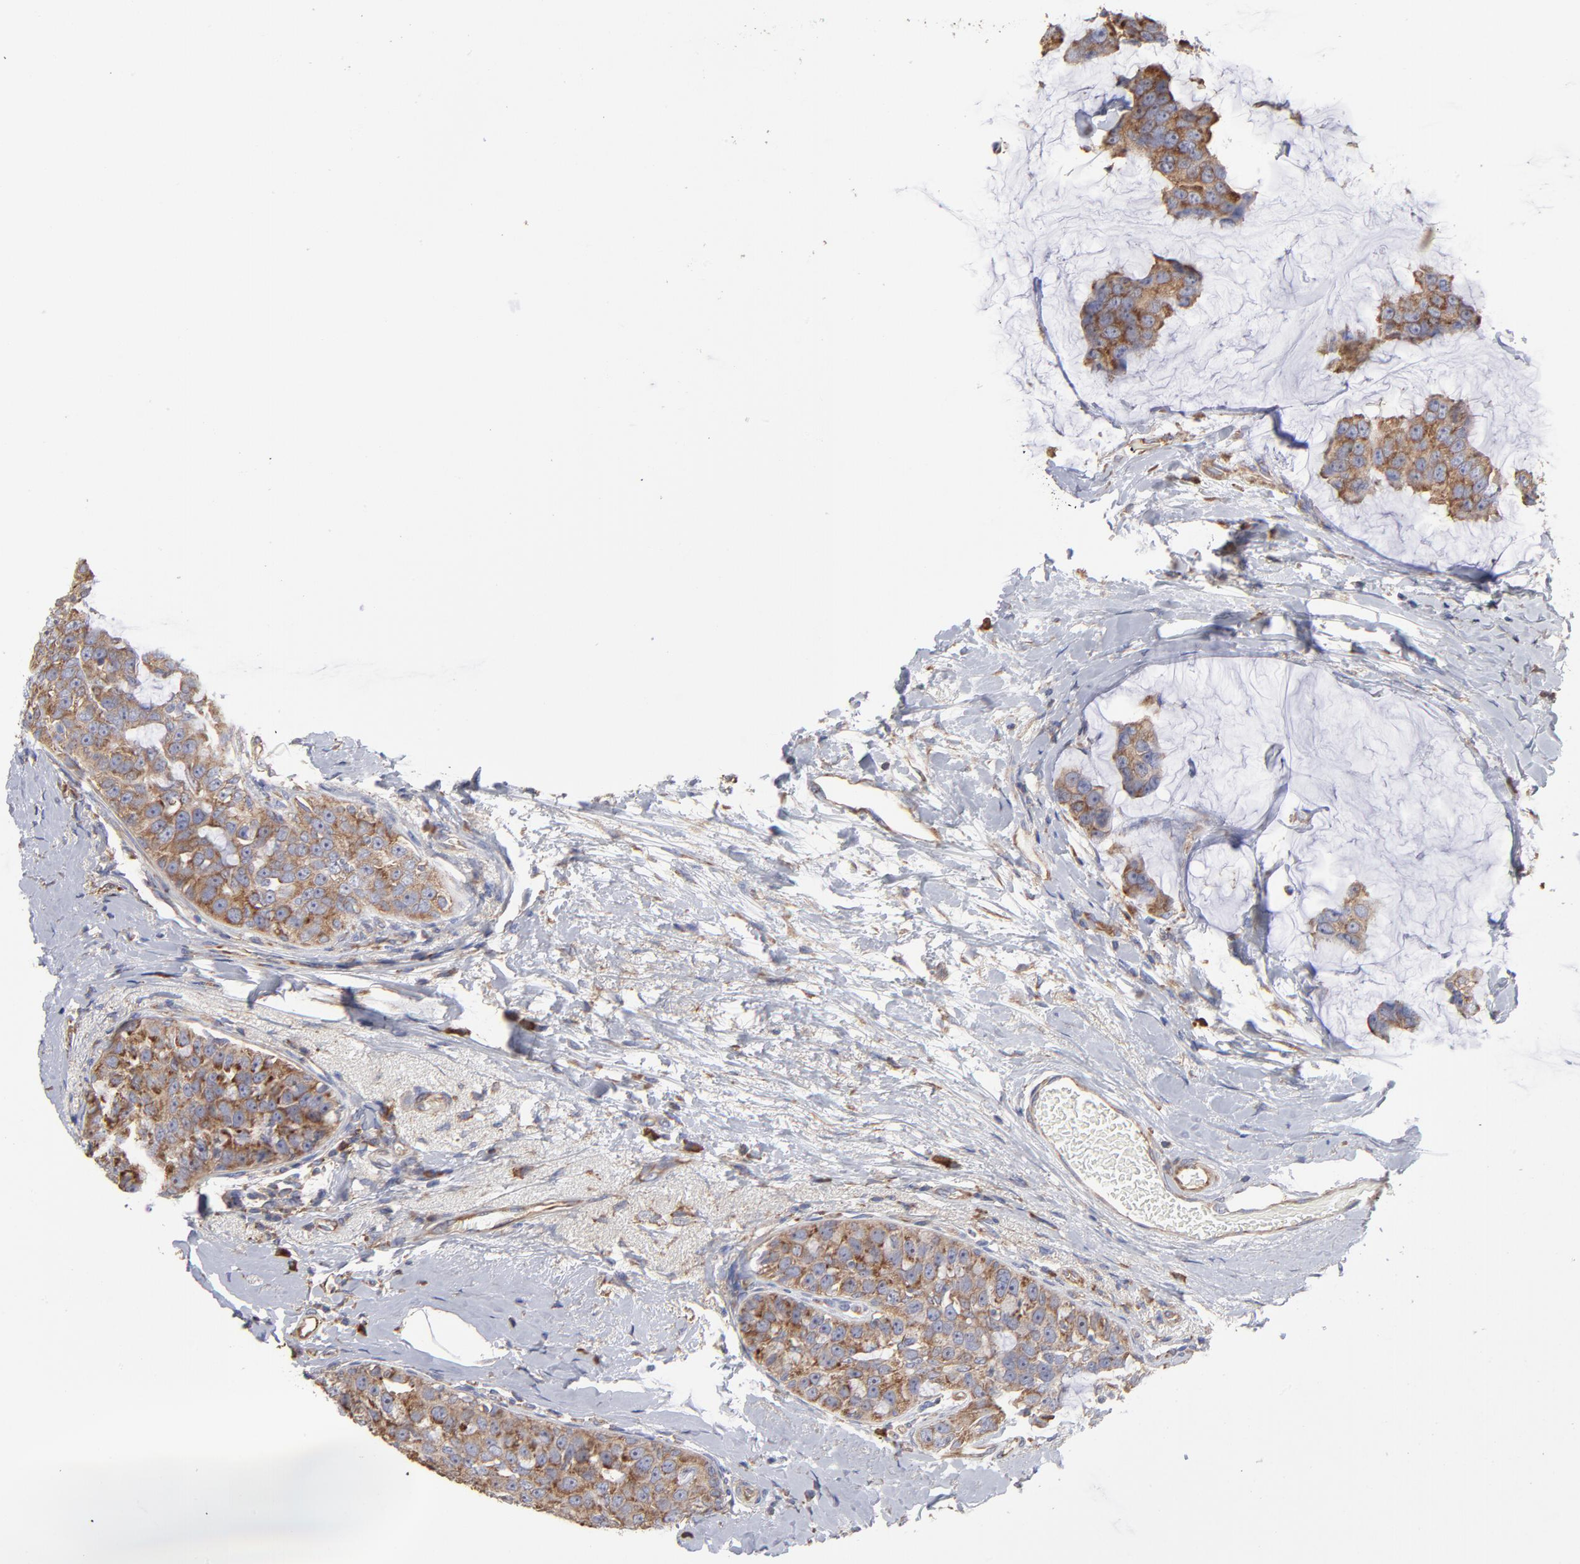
{"staining": {"intensity": "moderate", "quantity": ">75%", "location": "cytoplasmic/membranous"}, "tissue": "breast cancer", "cell_type": "Tumor cells", "image_type": "cancer", "snomed": [{"axis": "morphology", "description": "Normal tissue, NOS"}, {"axis": "morphology", "description": "Duct carcinoma"}, {"axis": "topography", "description": "Breast"}], "caption": "Approximately >75% of tumor cells in breast invasive ductal carcinoma demonstrate moderate cytoplasmic/membranous protein staining as visualized by brown immunohistochemical staining.", "gene": "RPL3", "patient": {"sex": "female", "age": 50}}